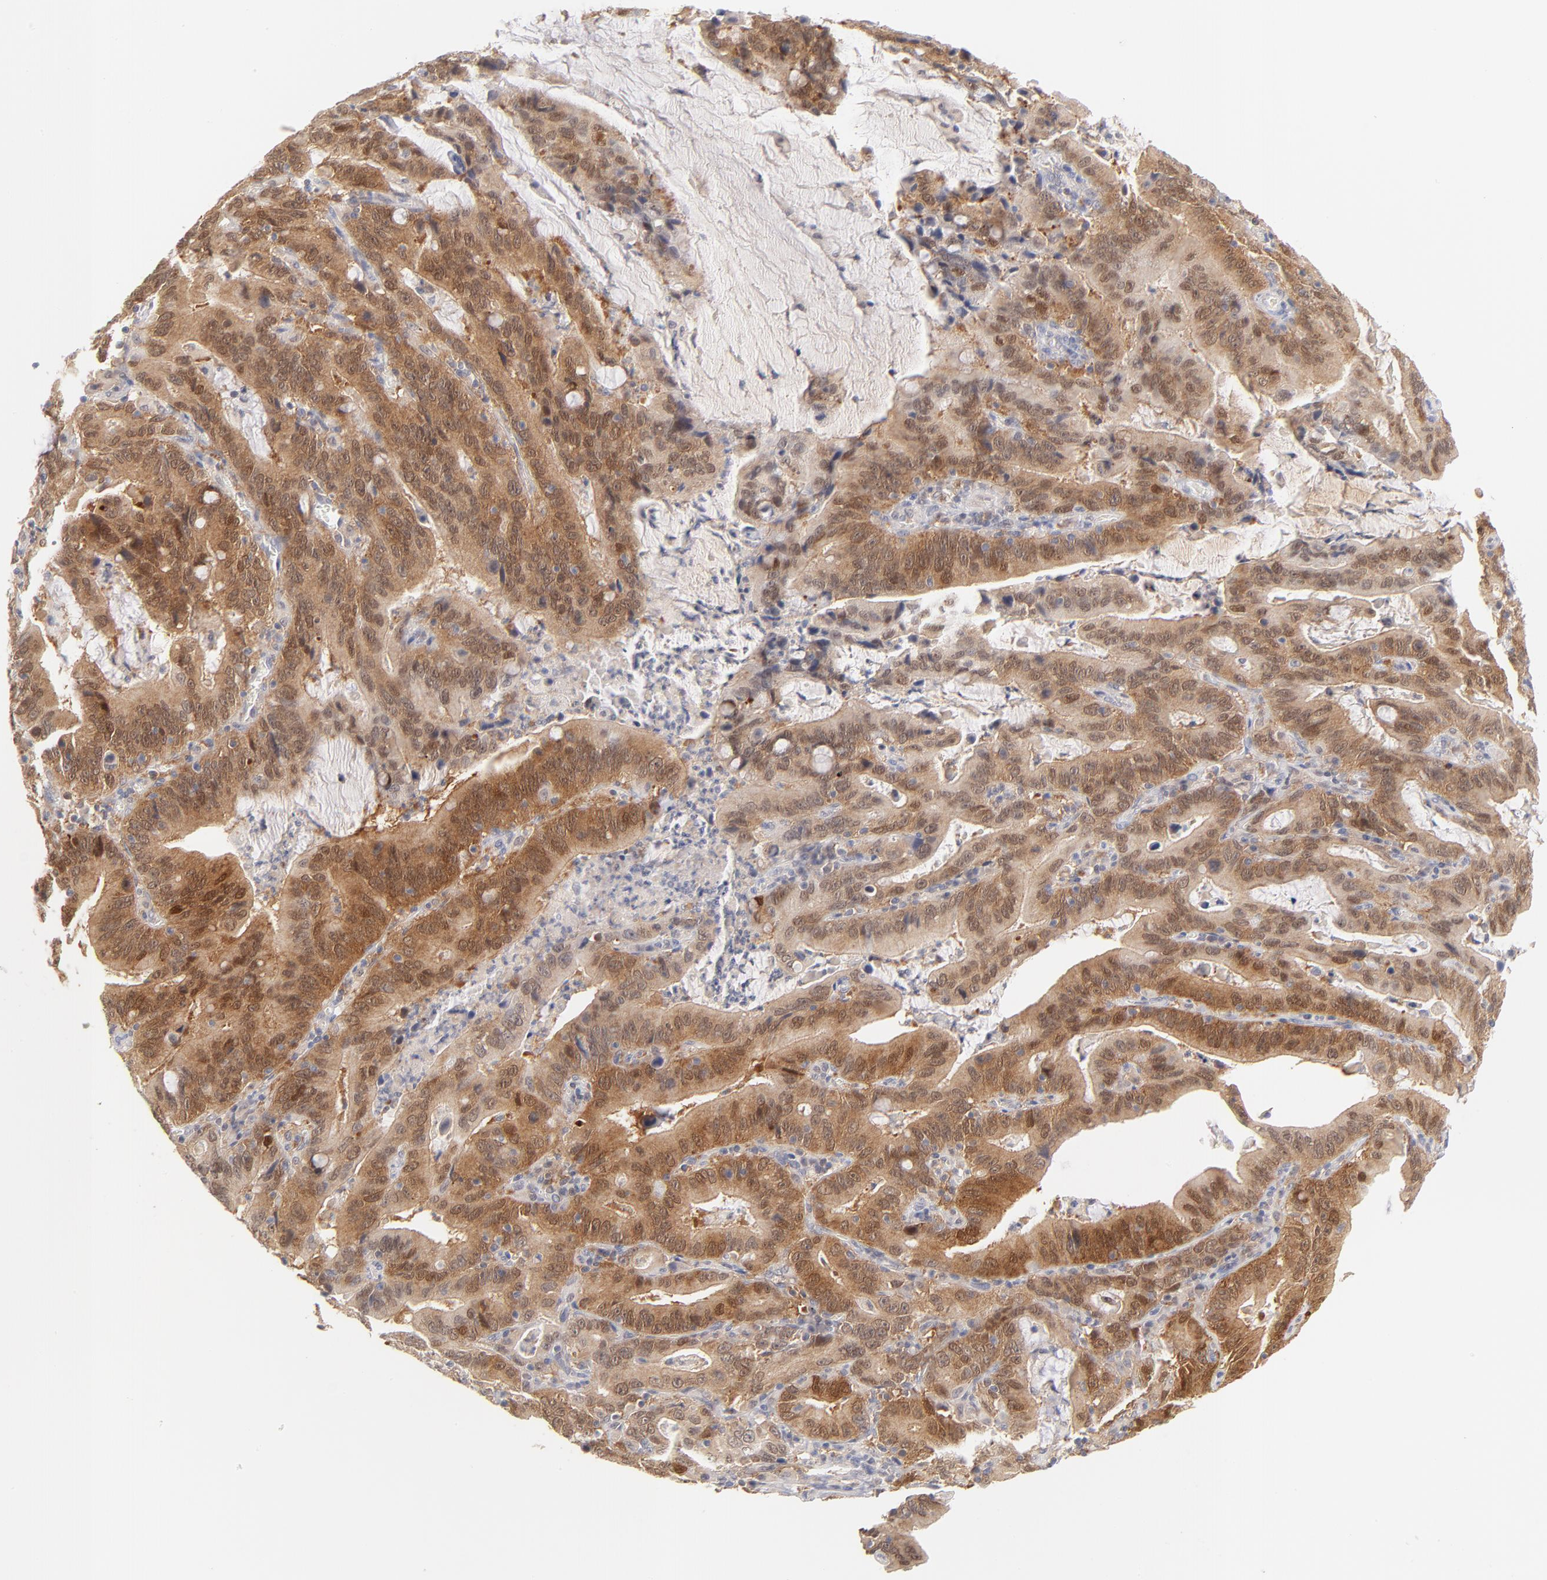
{"staining": {"intensity": "moderate", "quantity": ">75%", "location": "cytoplasmic/membranous,nuclear"}, "tissue": "stomach cancer", "cell_type": "Tumor cells", "image_type": "cancer", "snomed": [{"axis": "morphology", "description": "Adenocarcinoma, NOS"}, {"axis": "topography", "description": "Stomach, upper"}], "caption": "Stomach cancer (adenocarcinoma) stained with IHC exhibits moderate cytoplasmic/membranous and nuclear expression in approximately >75% of tumor cells.", "gene": "CASP6", "patient": {"sex": "male", "age": 63}}